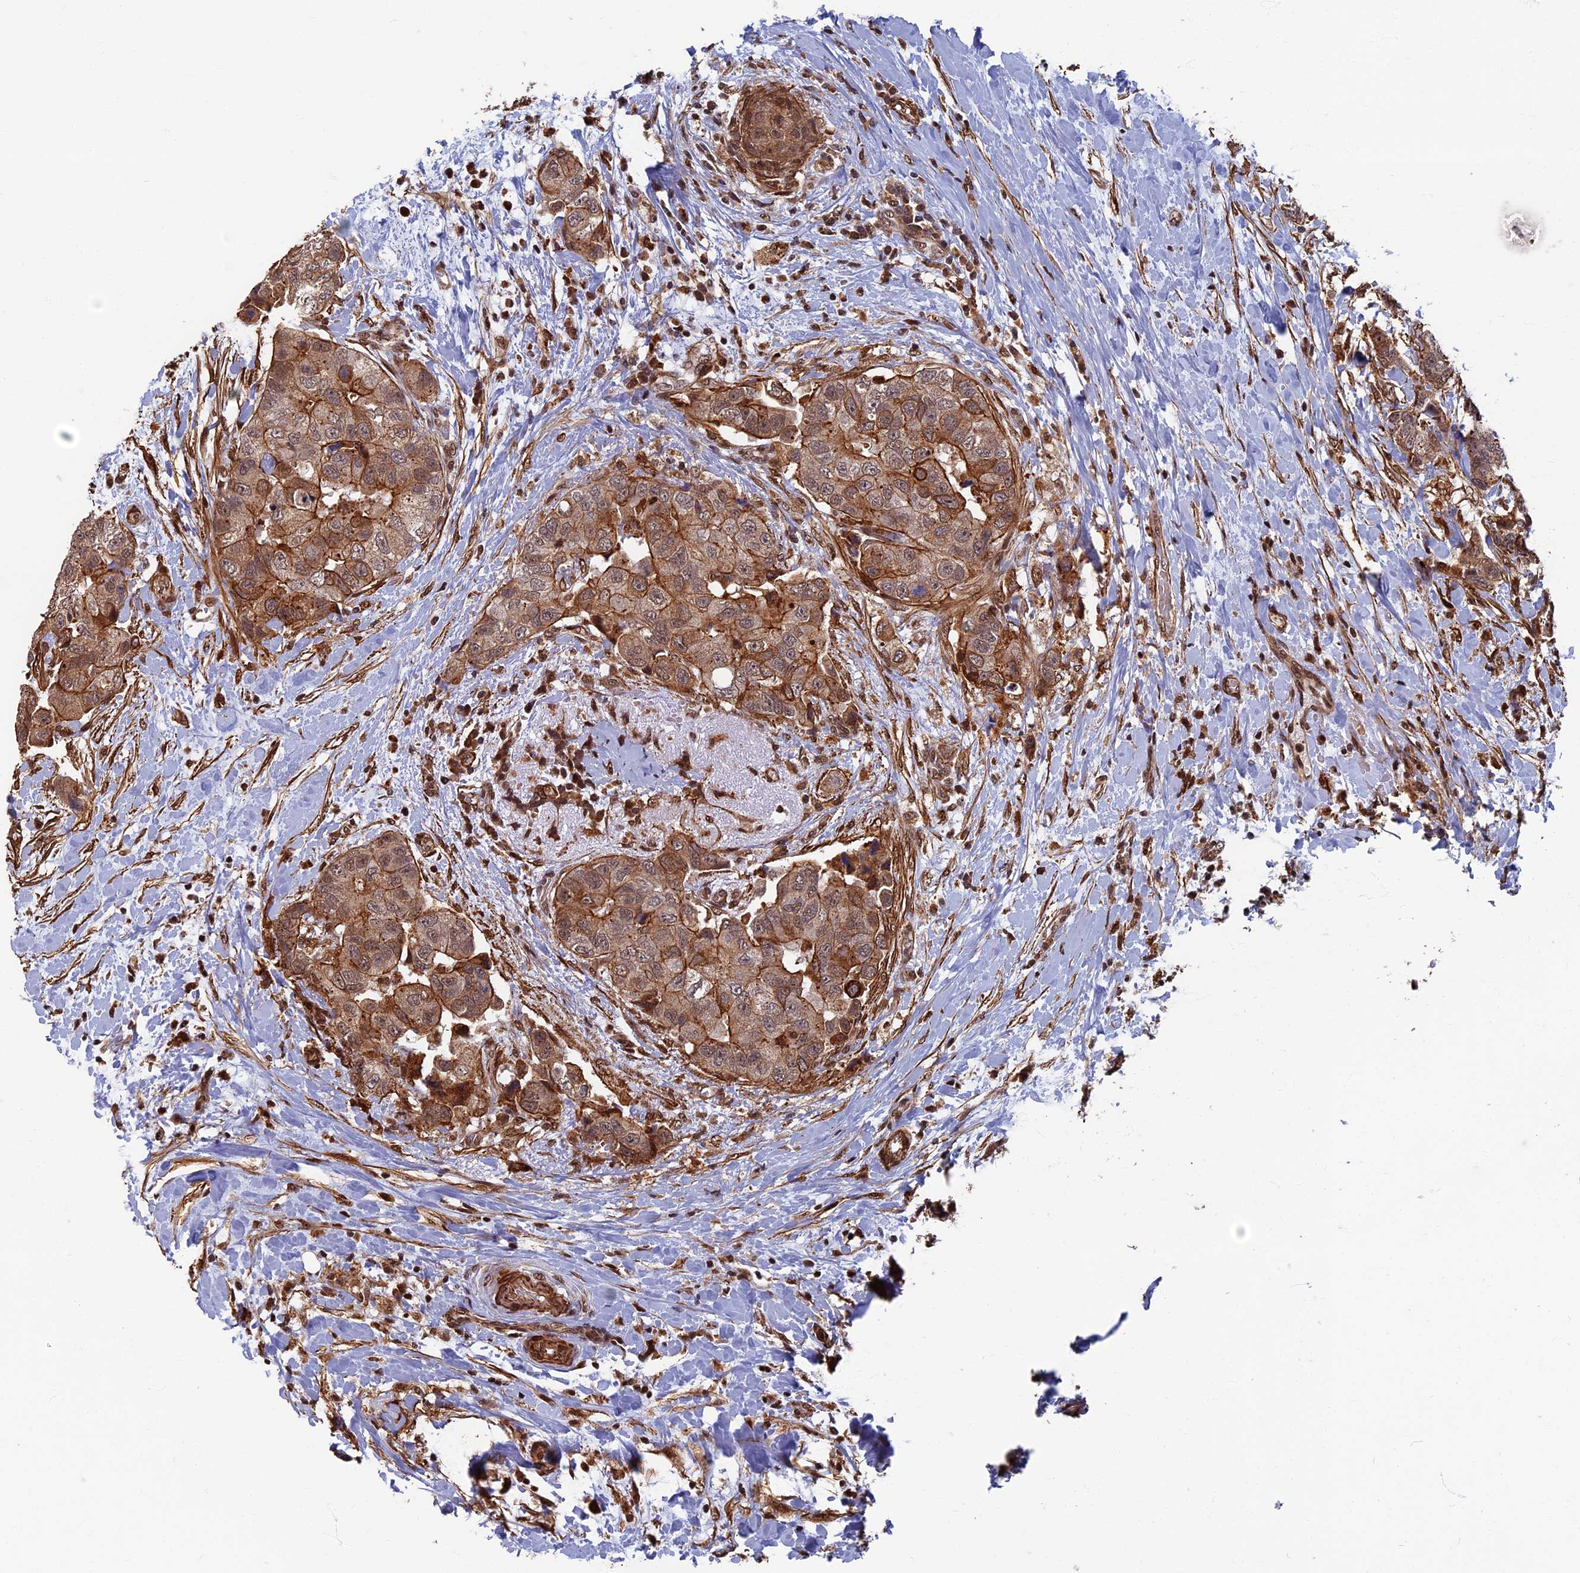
{"staining": {"intensity": "moderate", "quantity": ">75%", "location": "cytoplasmic/membranous,nuclear"}, "tissue": "breast cancer", "cell_type": "Tumor cells", "image_type": "cancer", "snomed": [{"axis": "morphology", "description": "Normal tissue, NOS"}, {"axis": "morphology", "description": "Duct carcinoma"}, {"axis": "topography", "description": "Breast"}], "caption": "Tumor cells display medium levels of moderate cytoplasmic/membranous and nuclear positivity in approximately >75% of cells in breast invasive ductal carcinoma. (Stains: DAB in brown, nuclei in blue, Microscopy: brightfield microscopy at high magnification).", "gene": "CTDP1", "patient": {"sex": "female", "age": 62}}